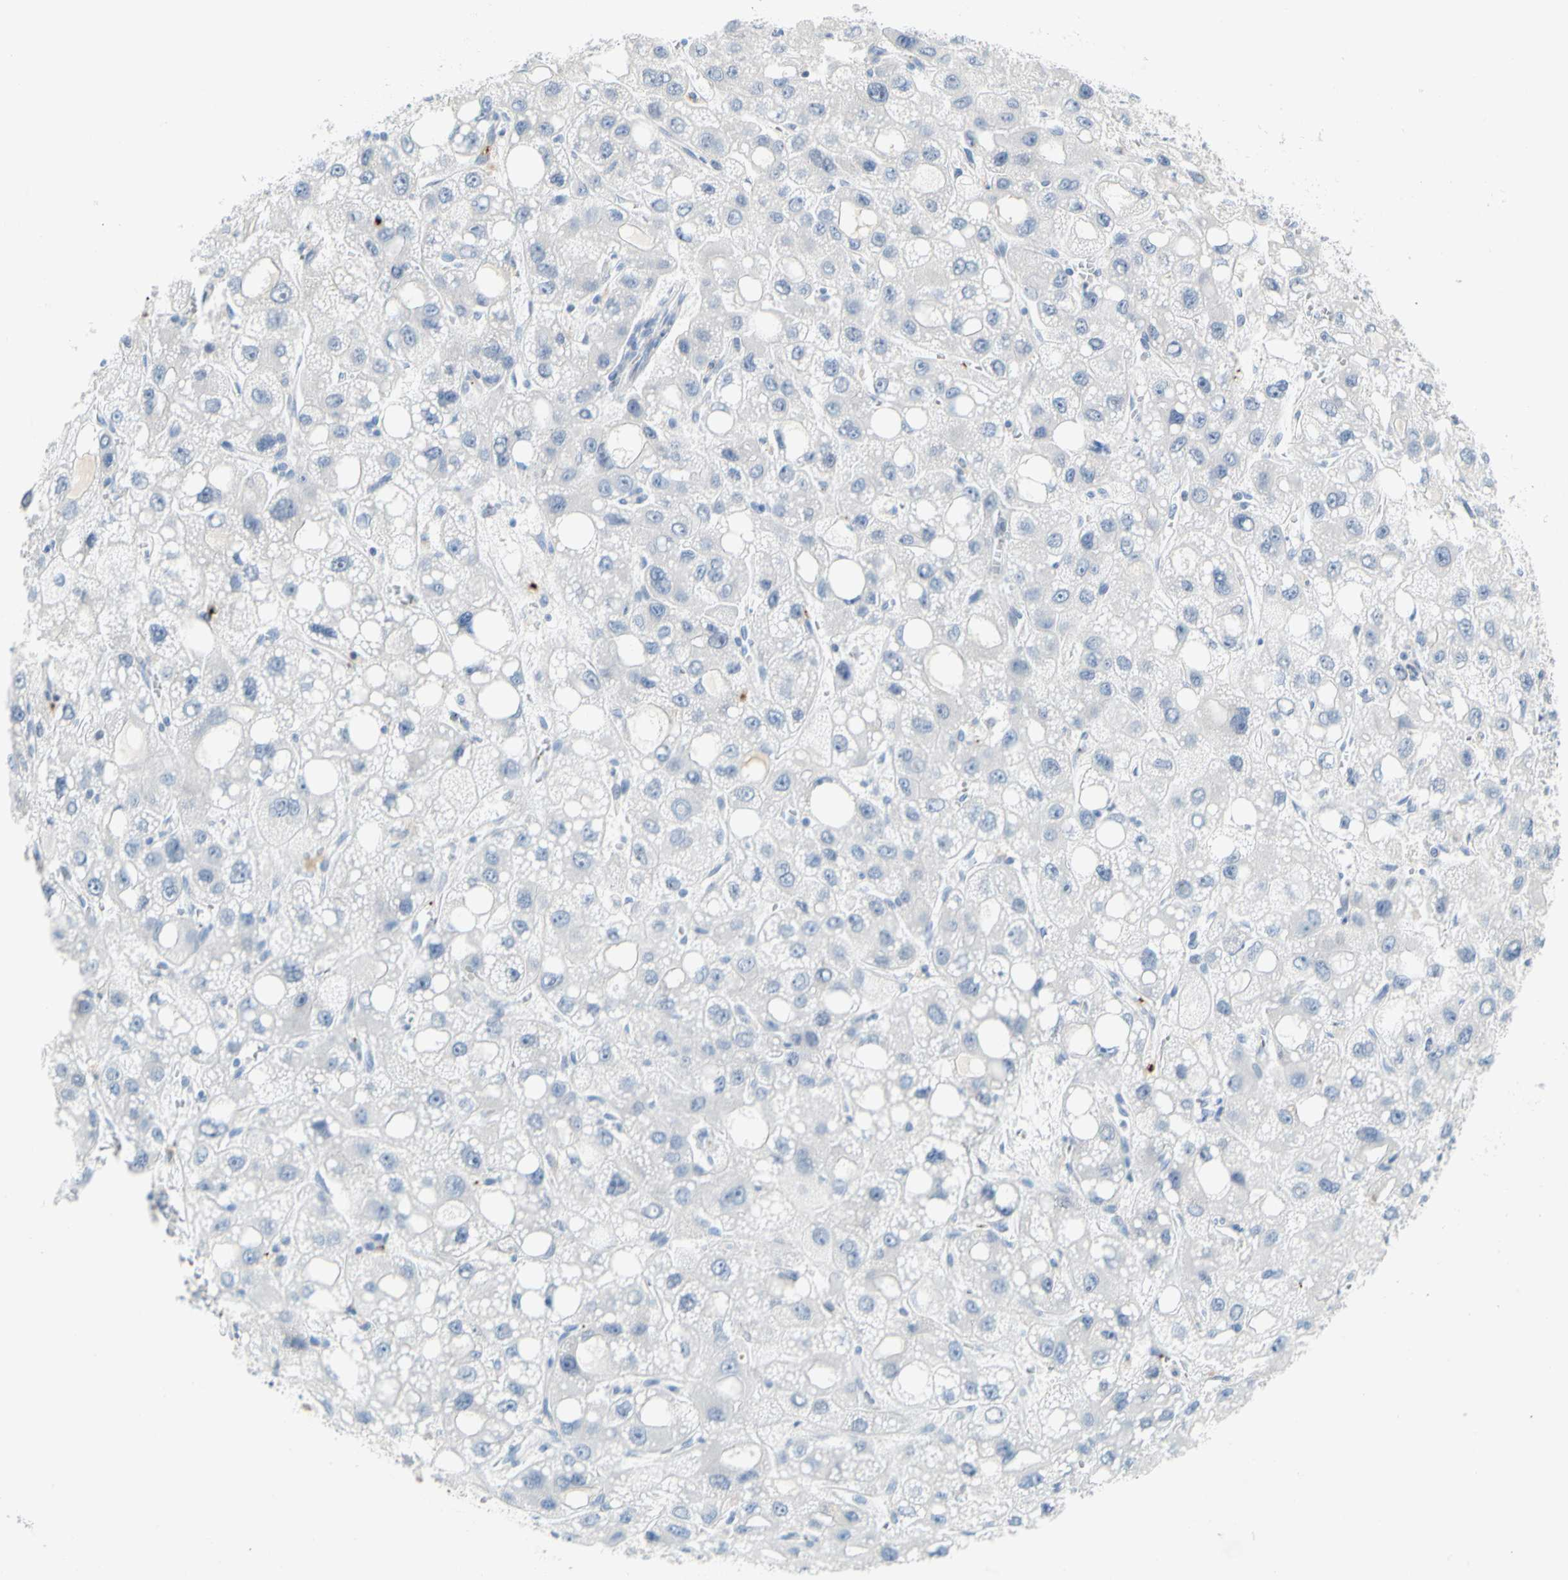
{"staining": {"intensity": "negative", "quantity": "none", "location": "none"}, "tissue": "liver cancer", "cell_type": "Tumor cells", "image_type": "cancer", "snomed": [{"axis": "morphology", "description": "Carcinoma, Hepatocellular, NOS"}, {"axis": "topography", "description": "Liver"}], "caption": "There is no significant positivity in tumor cells of liver hepatocellular carcinoma.", "gene": "PPBP", "patient": {"sex": "male", "age": 55}}